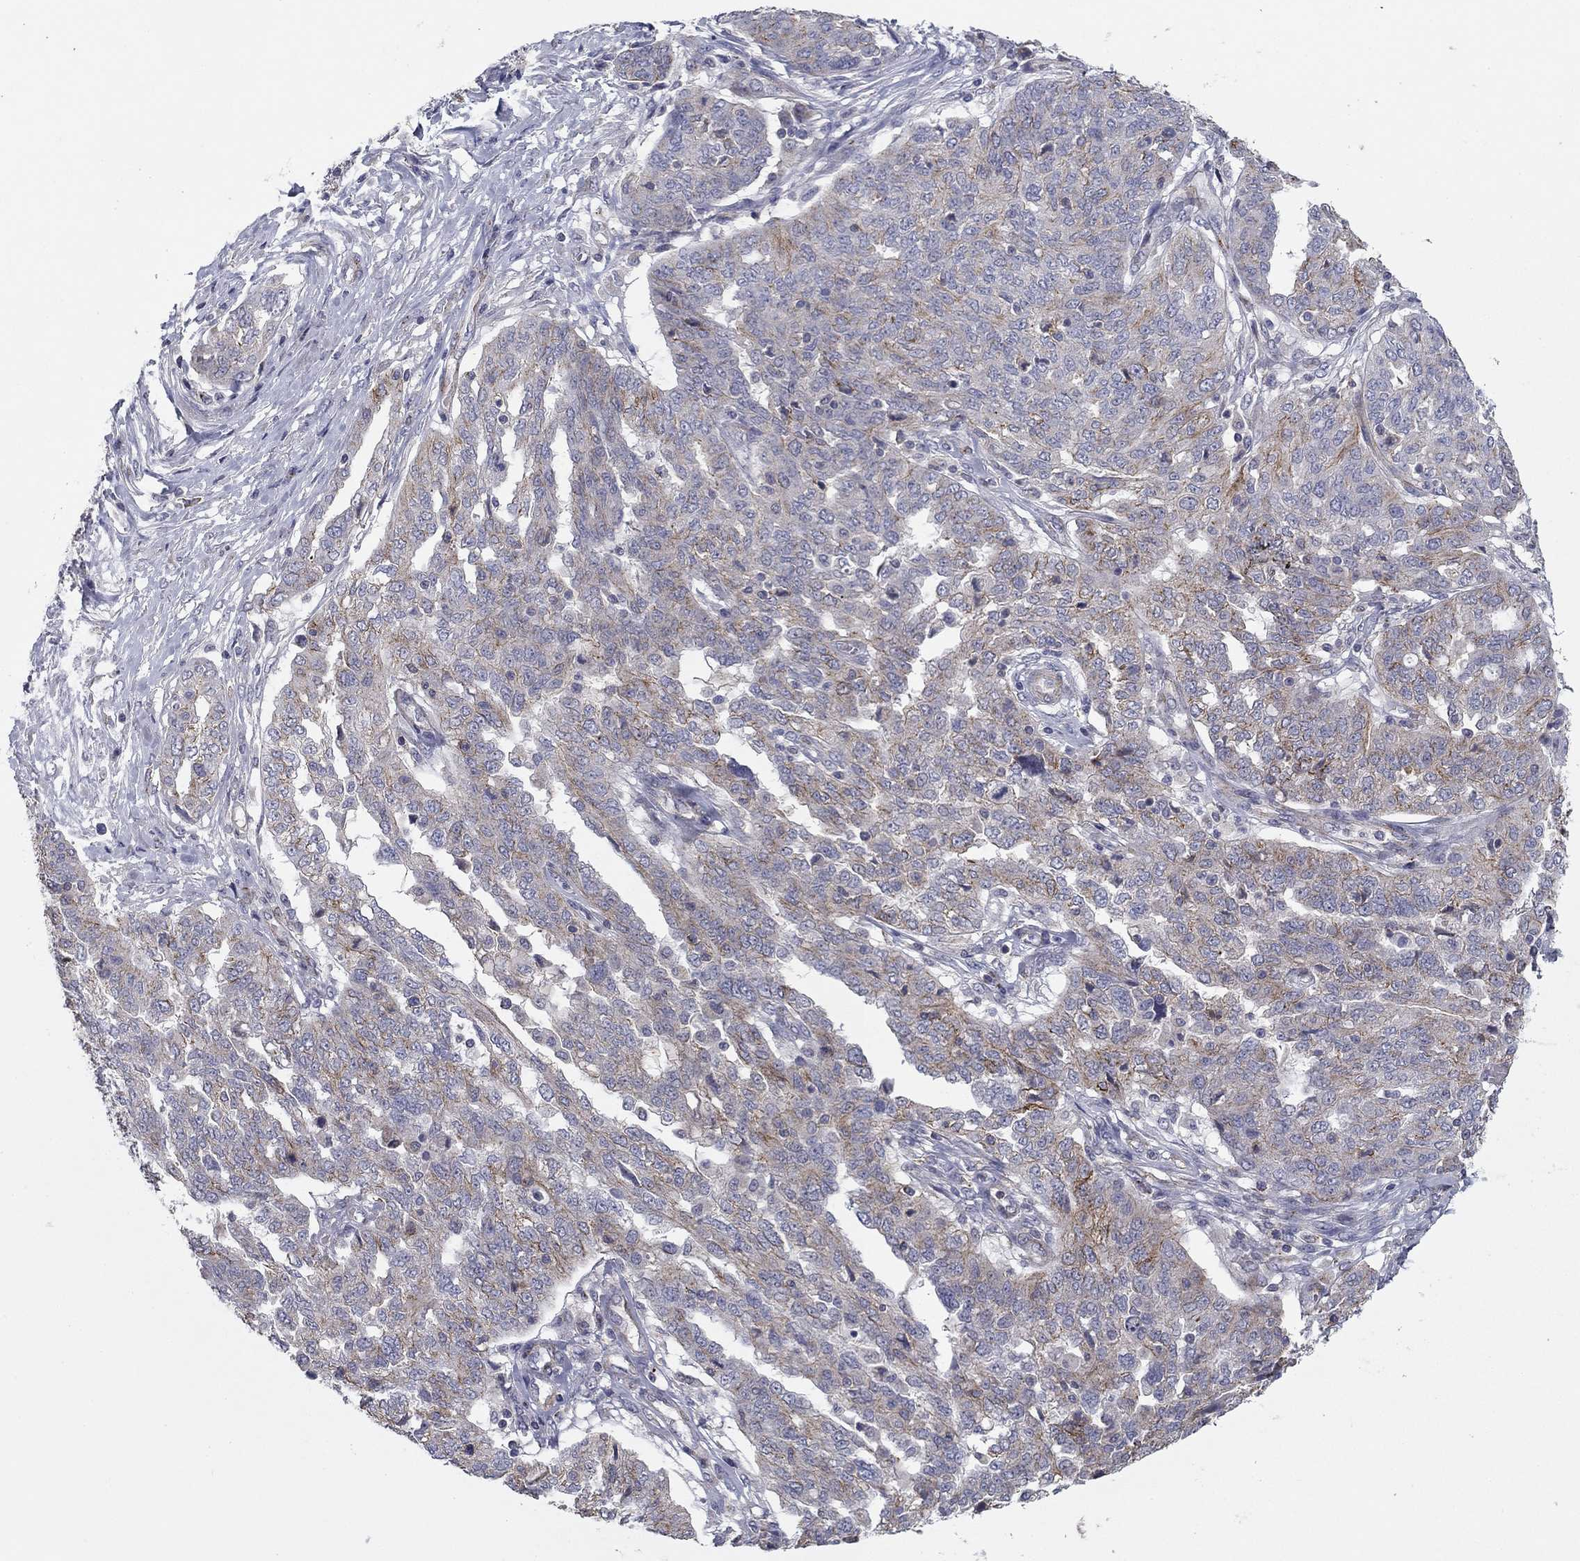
{"staining": {"intensity": "moderate", "quantity": "25%-75%", "location": "cytoplasmic/membranous"}, "tissue": "ovarian cancer", "cell_type": "Tumor cells", "image_type": "cancer", "snomed": [{"axis": "morphology", "description": "Cystadenocarcinoma, serous, NOS"}, {"axis": "topography", "description": "Ovary"}], "caption": "IHC of ovarian cancer (serous cystadenocarcinoma) displays medium levels of moderate cytoplasmic/membranous positivity in approximately 25%-75% of tumor cells.", "gene": "SEPTIN3", "patient": {"sex": "female", "age": 67}}